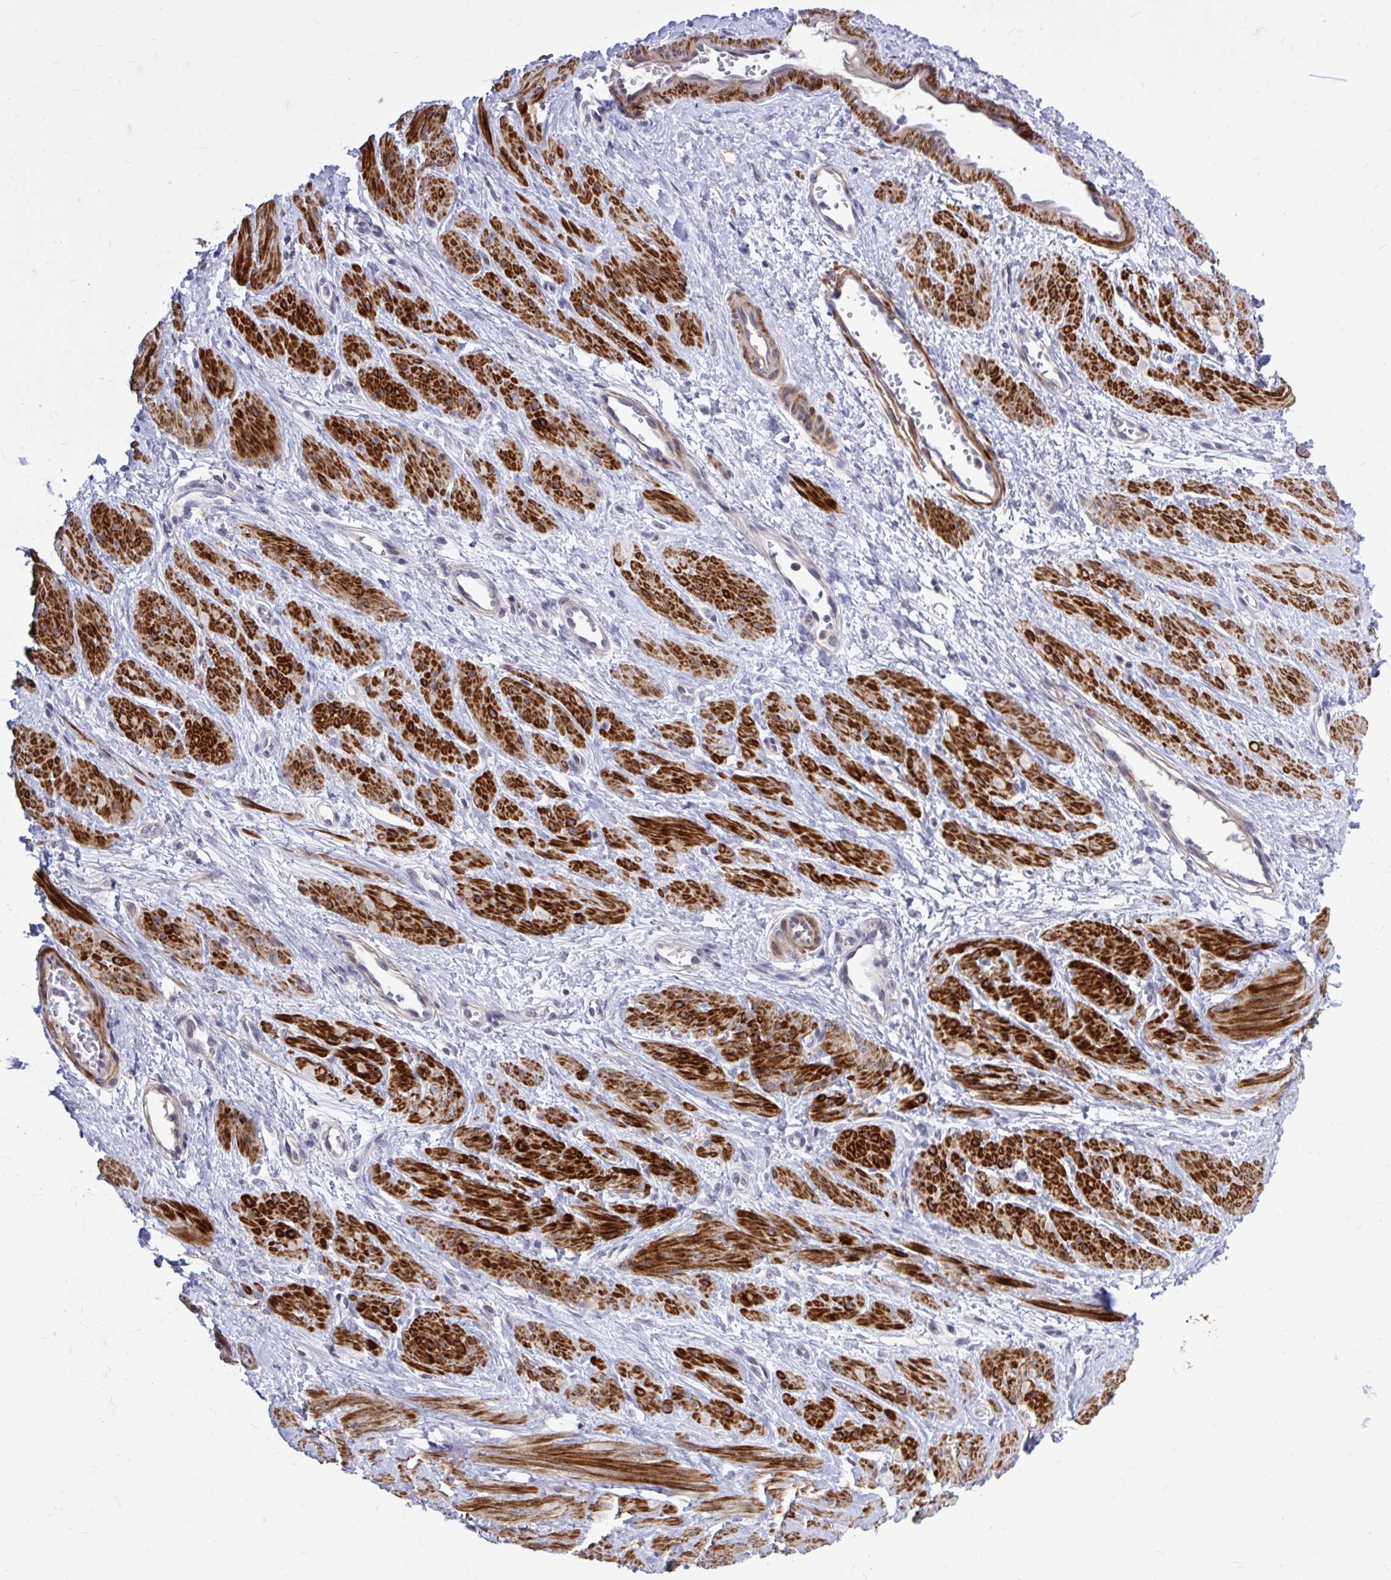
{"staining": {"intensity": "strong", "quantity": "25%-75%", "location": "cytoplasmic/membranous"}, "tissue": "smooth muscle", "cell_type": "Smooth muscle cells", "image_type": "normal", "snomed": [{"axis": "morphology", "description": "Normal tissue, NOS"}, {"axis": "topography", "description": "Smooth muscle"}, {"axis": "topography", "description": "Uterus"}], "caption": "This is an image of IHC staining of normal smooth muscle, which shows strong expression in the cytoplasmic/membranous of smooth muscle cells.", "gene": "ZBTB25", "patient": {"sex": "female", "age": 39}}